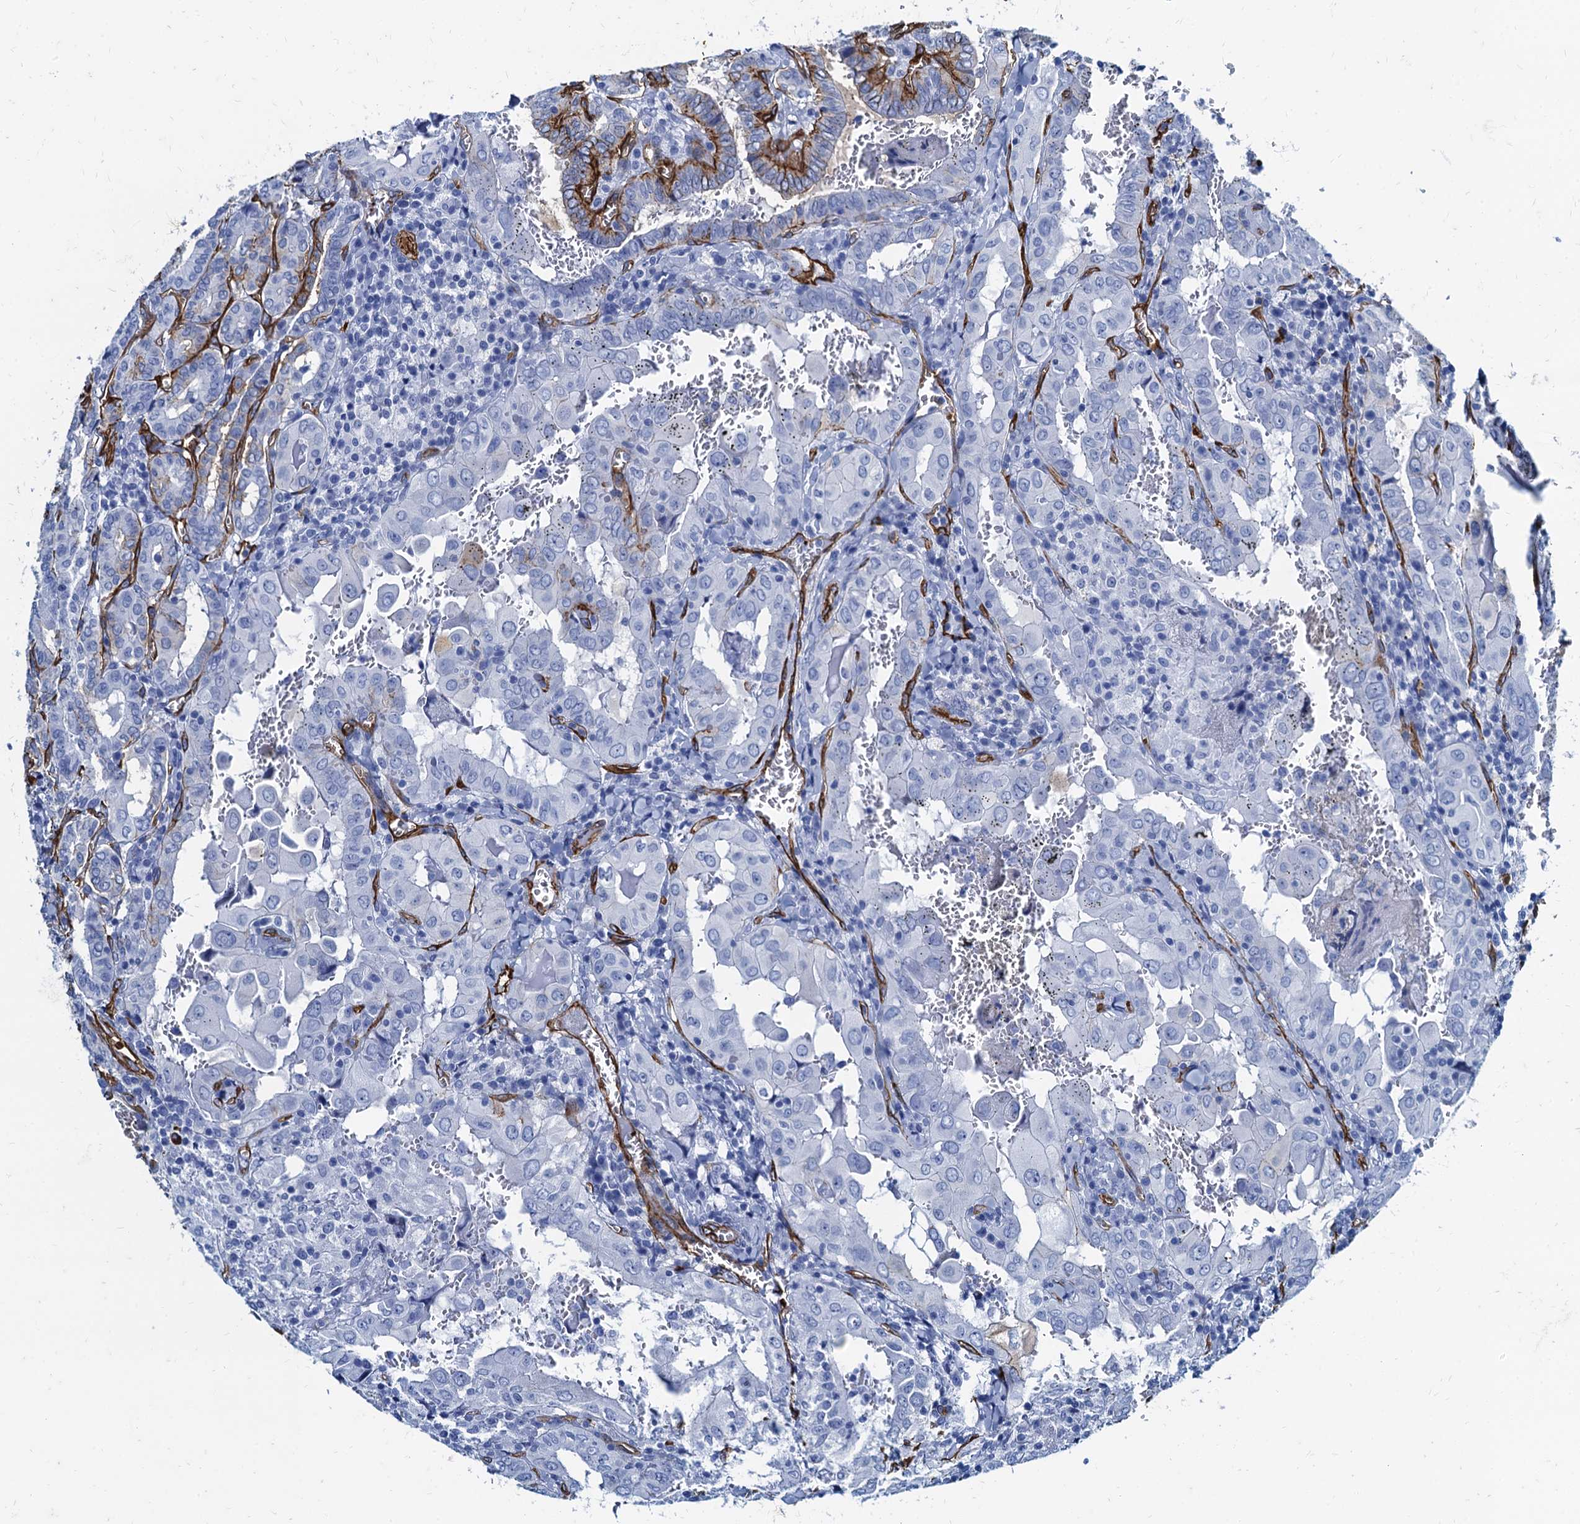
{"staining": {"intensity": "negative", "quantity": "none", "location": "none"}, "tissue": "thyroid cancer", "cell_type": "Tumor cells", "image_type": "cancer", "snomed": [{"axis": "morphology", "description": "Papillary adenocarcinoma, NOS"}, {"axis": "topography", "description": "Thyroid gland"}], "caption": "Tumor cells are negative for brown protein staining in thyroid papillary adenocarcinoma.", "gene": "CAVIN2", "patient": {"sex": "female", "age": 72}}